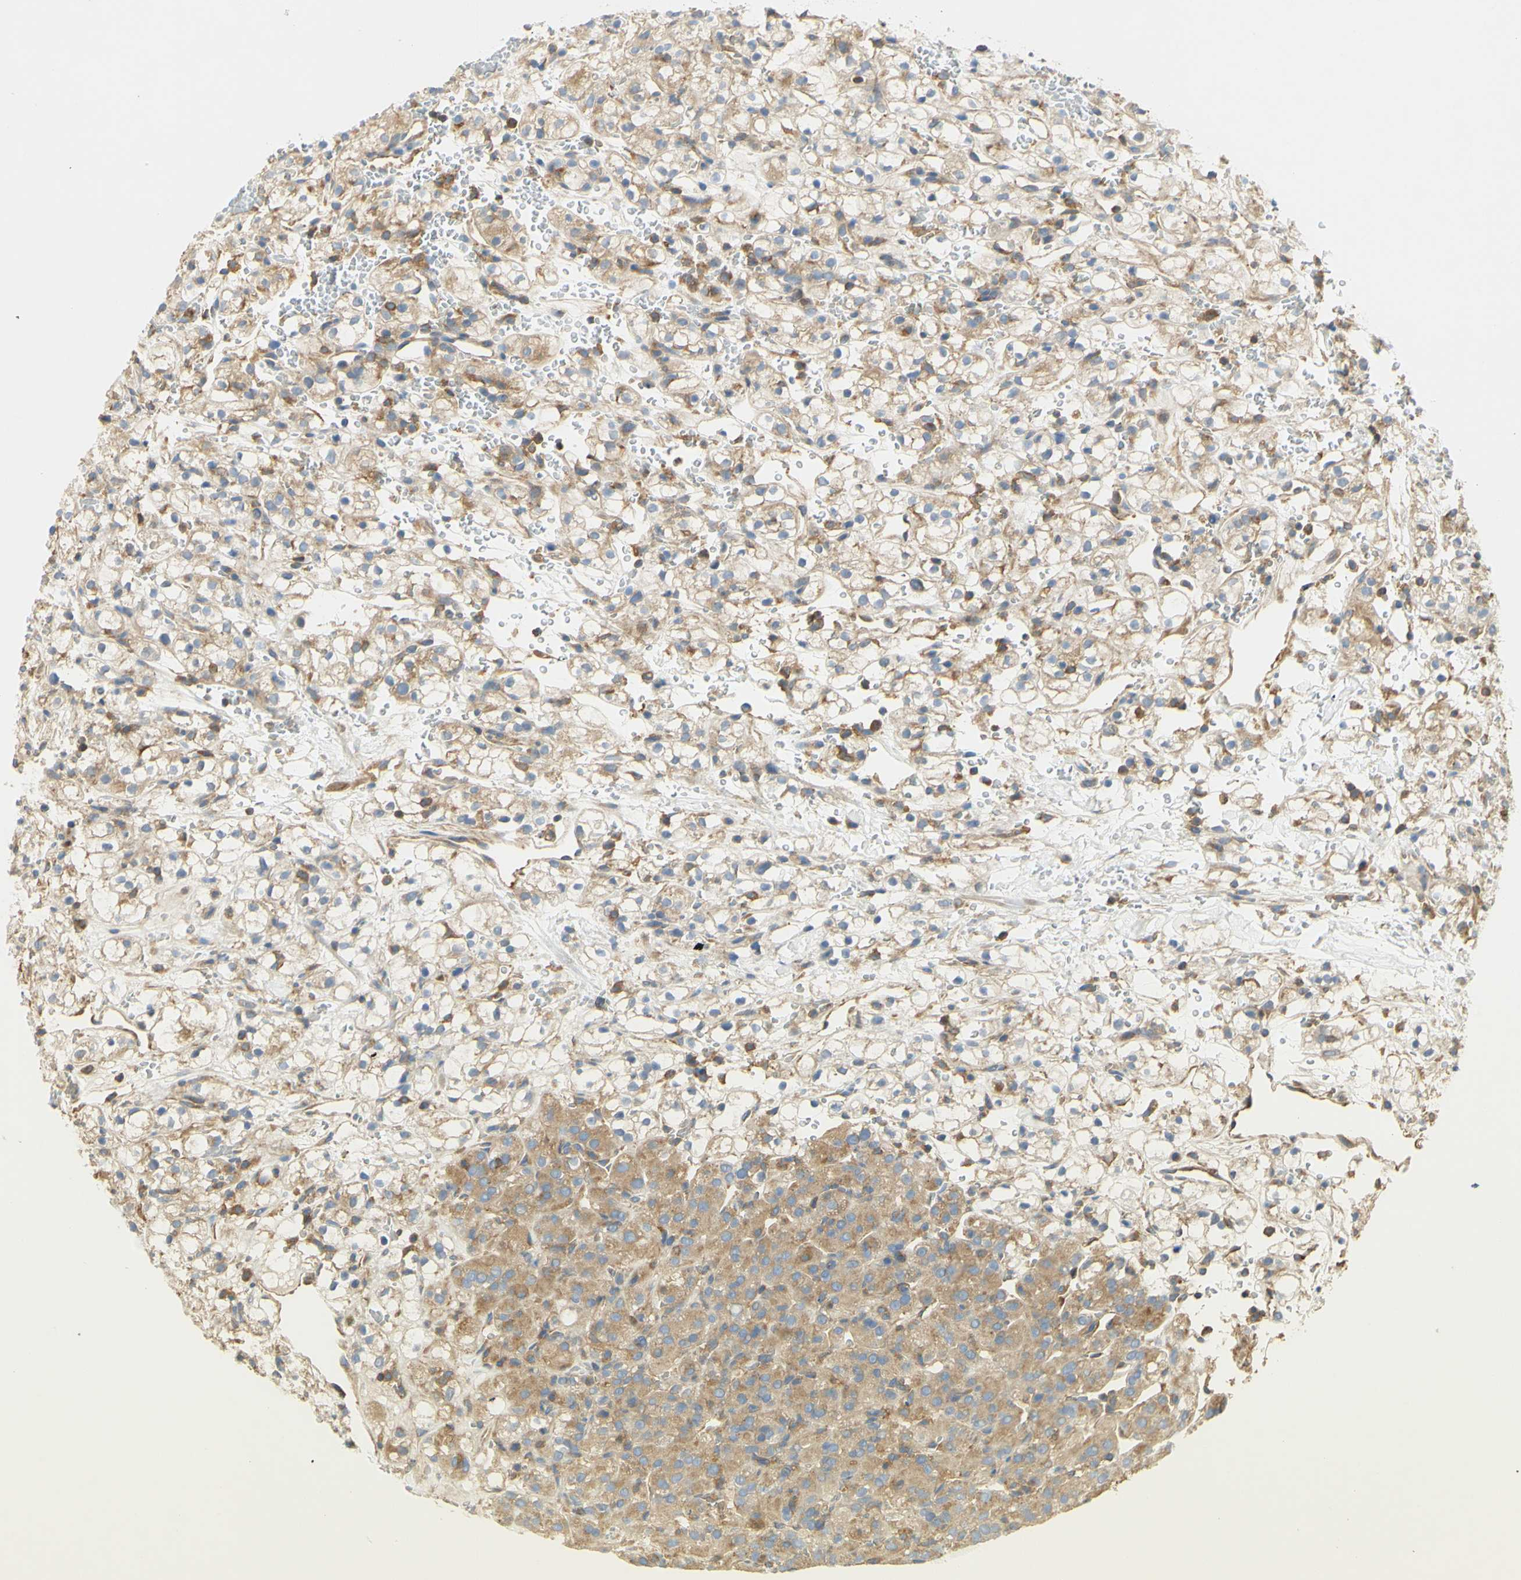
{"staining": {"intensity": "moderate", "quantity": "25%-75%", "location": "cytoplasmic/membranous"}, "tissue": "renal cancer", "cell_type": "Tumor cells", "image_type": "cancer", "snomed": [{"axis": "morphology", "description": "Adenocarcinoma, NOS"}, {"axis": "topography", "description": "Kidney"}], "caption": "The micrograph exhibits staining of renal cancer, revealing moderate cytoplasmic/membranous protein expression (brown color) within tumor cells. (DAB = brown stain, brightfield microscopy at high magnification).", "gene": "IKBKG", "patient": {"sex": "male", "age": 61}}